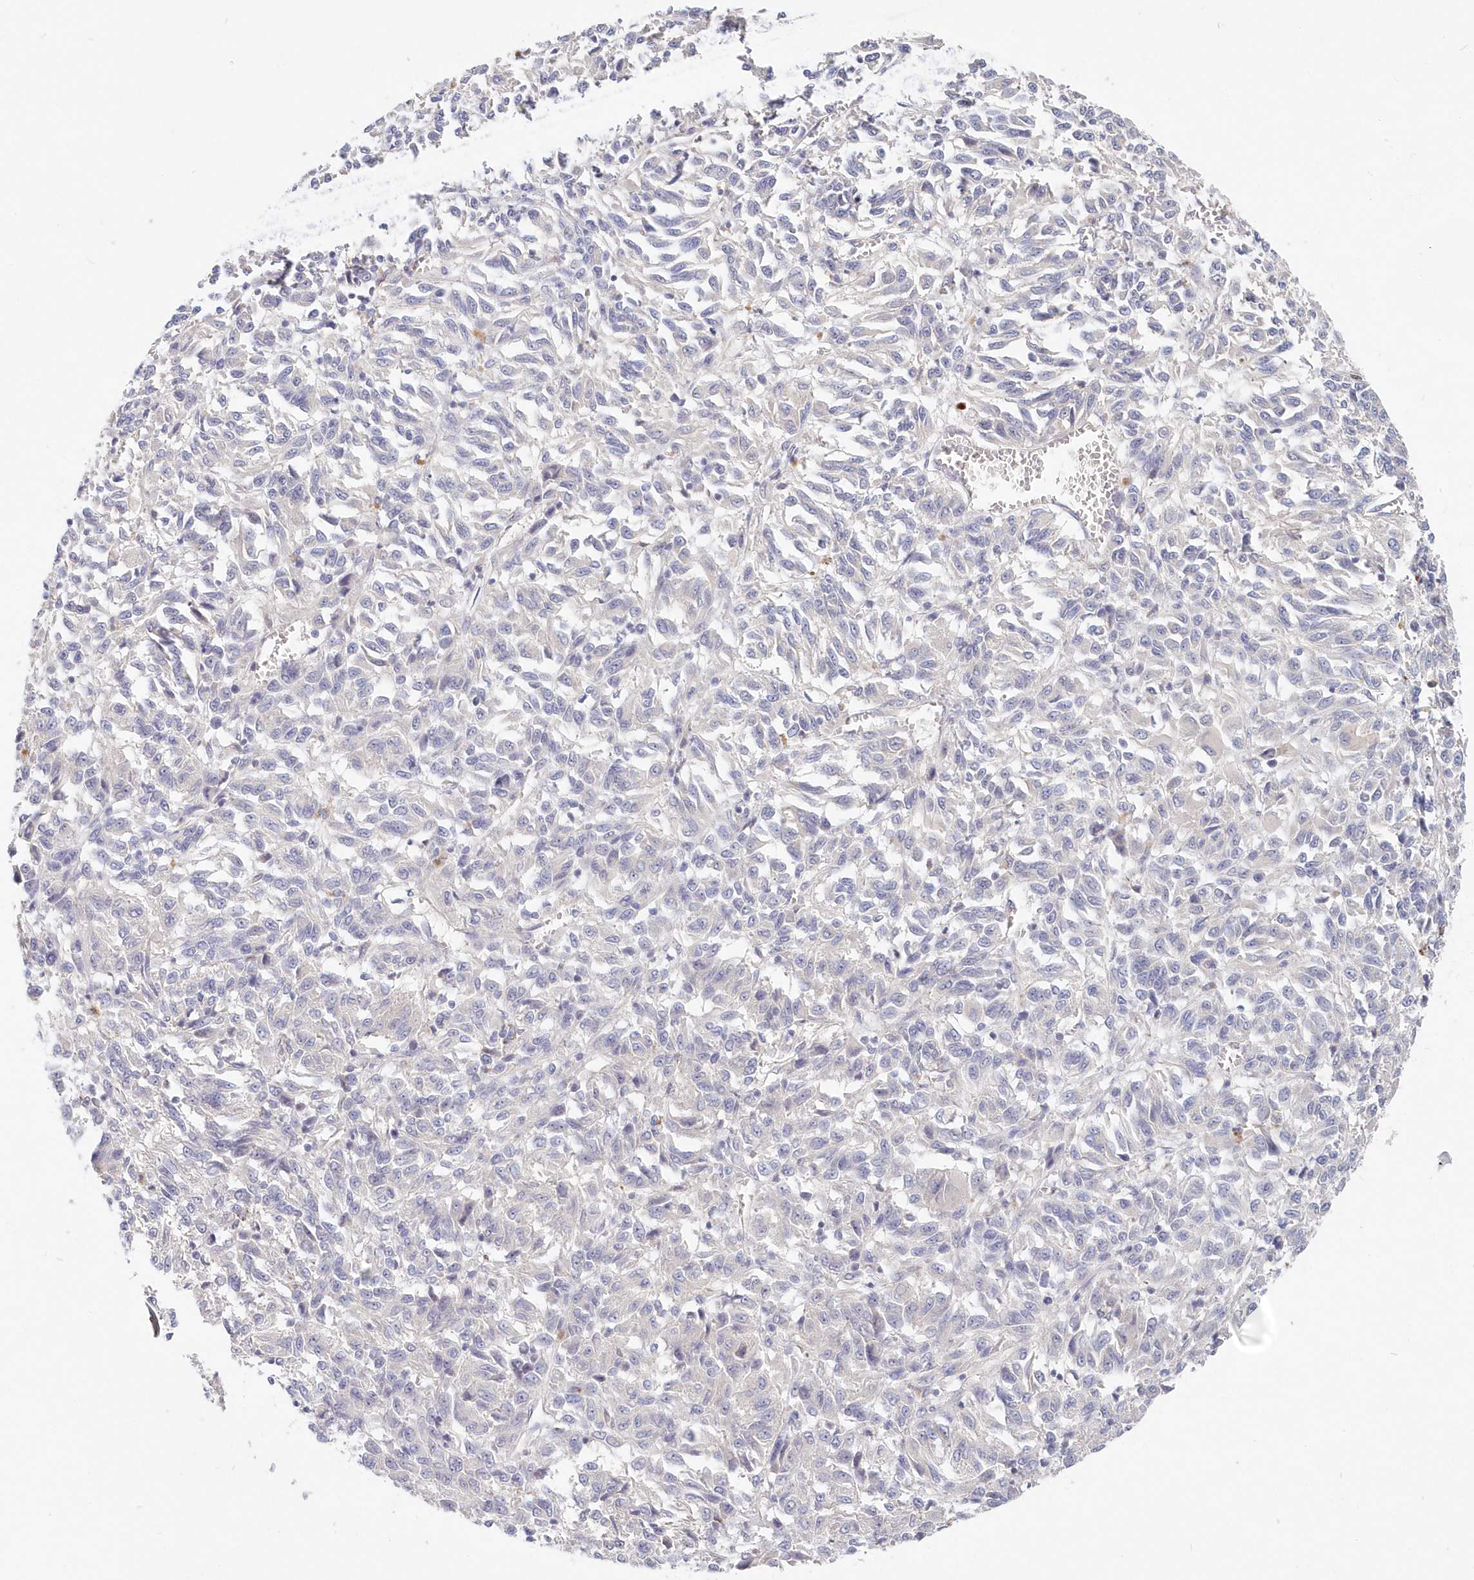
{"staining": {"intensity": "negative", "quantity": "none", "location": "none"}, "tissue": "melanoma", "cell_type": "Tumor cells", "image_type": "cancer", "snomed": [{"axis": "morphology", "description": "Malignant melanoma, Metastatic site"}, {"axis": "topography", "description": "Lung"}], "caption": "This photomicrograph is of malignant melanoma (metastatic site) stained with IHC to label a protein in brown with the nuclei are counter-stained blue. There is no staining in tumor cells.", "gene": "KATNA1", "patient": {"sex": "male", "age": 64}}